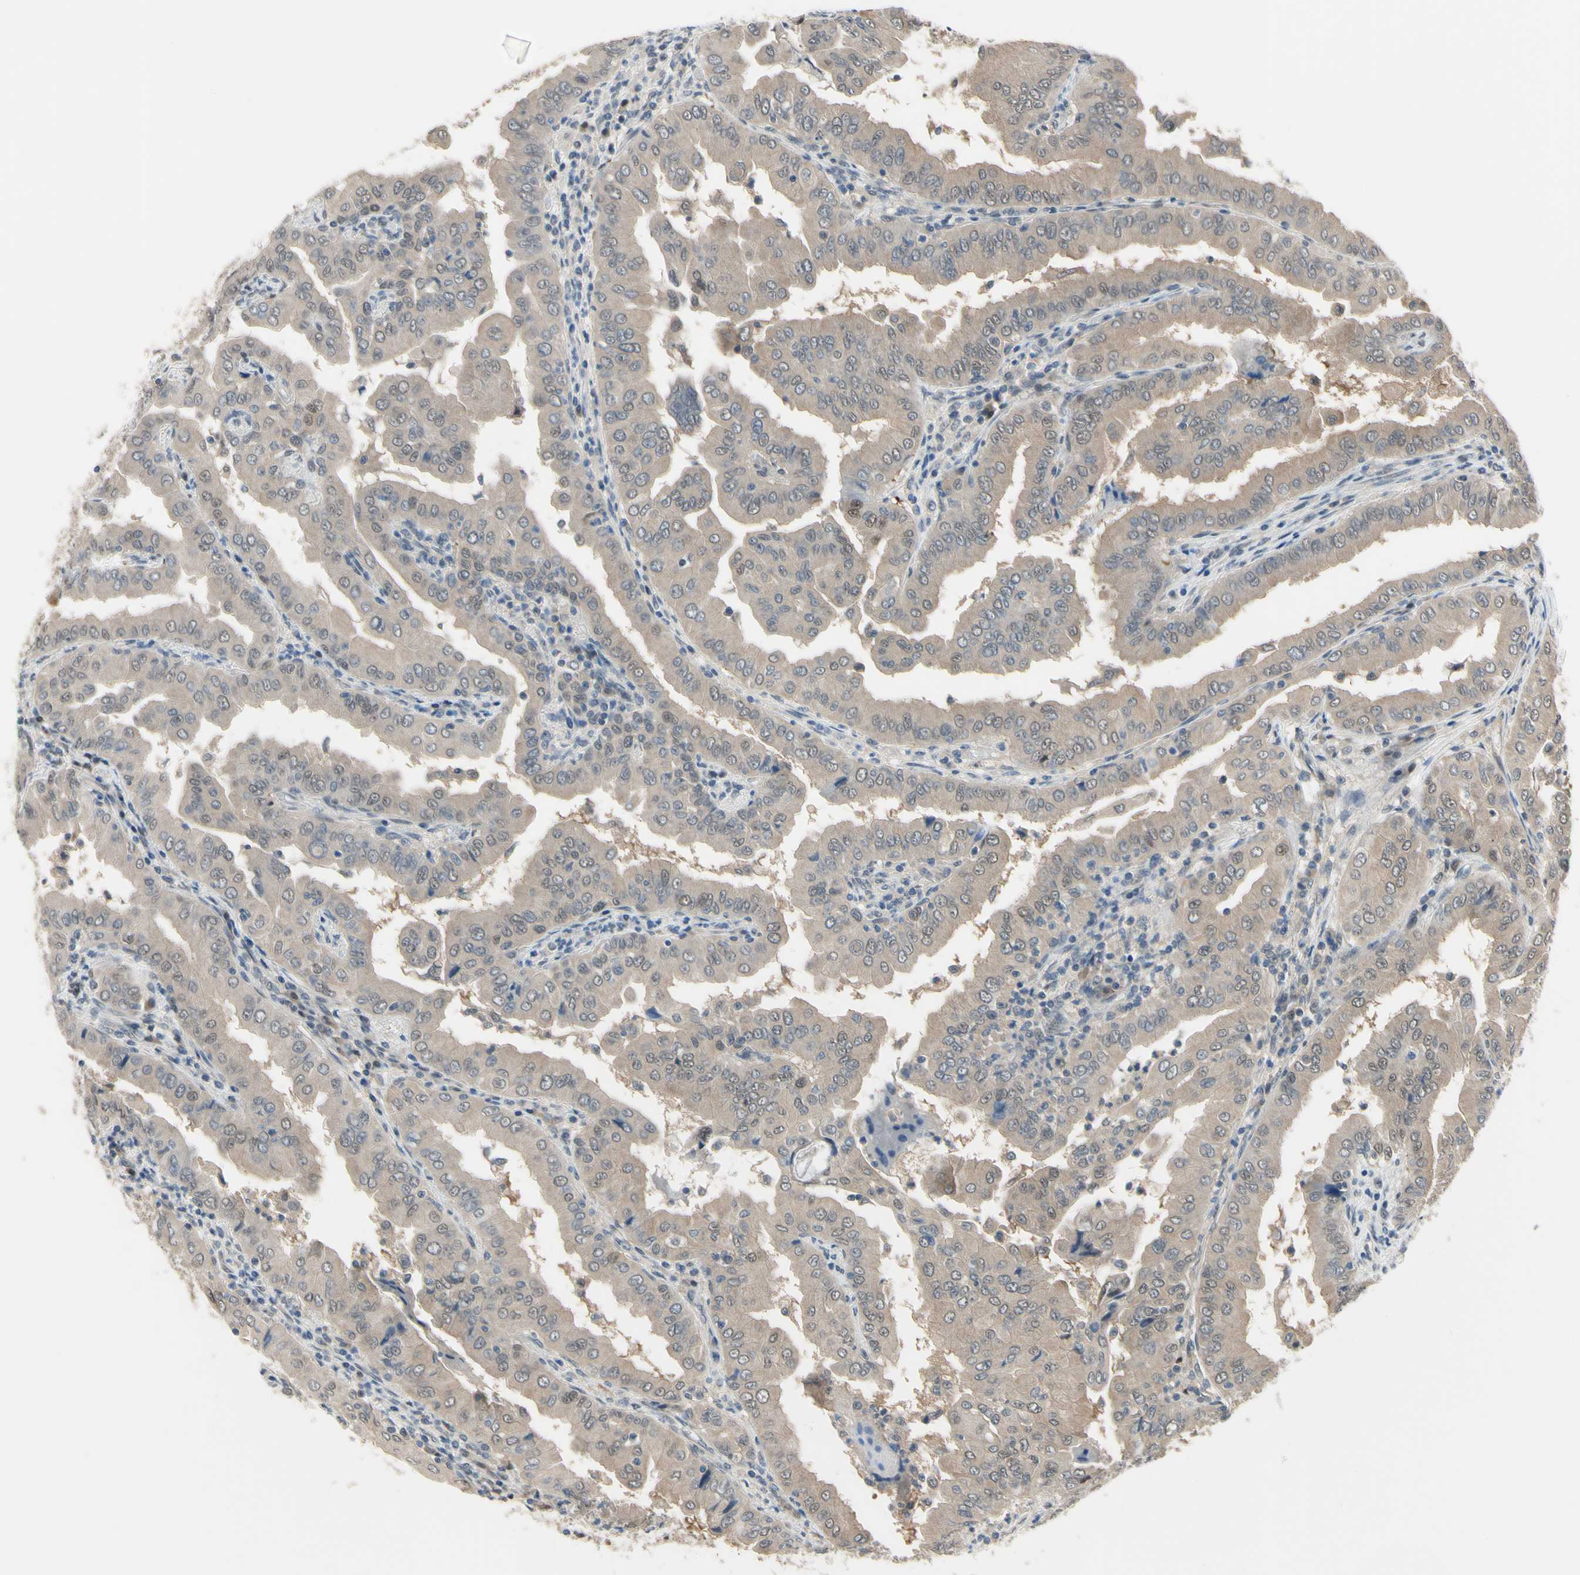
{"staining": {"intensity": "weak", "quantity": ">75%", "location": "cytoplasmic/membranous"}, "tissue": "thyroid cancer", "cell_type": "Tumor cells", "image_type": "cancer", "snomed": [{"axis": "morphology", "description": "Papillary adenocarcinoma, NOS"}, {"axis": "topography", "description": "Thyroid gland"}], "caption": "Papillary adenocarcinoma (thyroid) stained for a protein exhibits weak cytoplasmic/membranous positivity in tumor cells. (brown staining indicates protein expression, while blue staining denotes nuclei).", "gene": "HSPA4", "patient": {"sex": "male", "age": 33}}